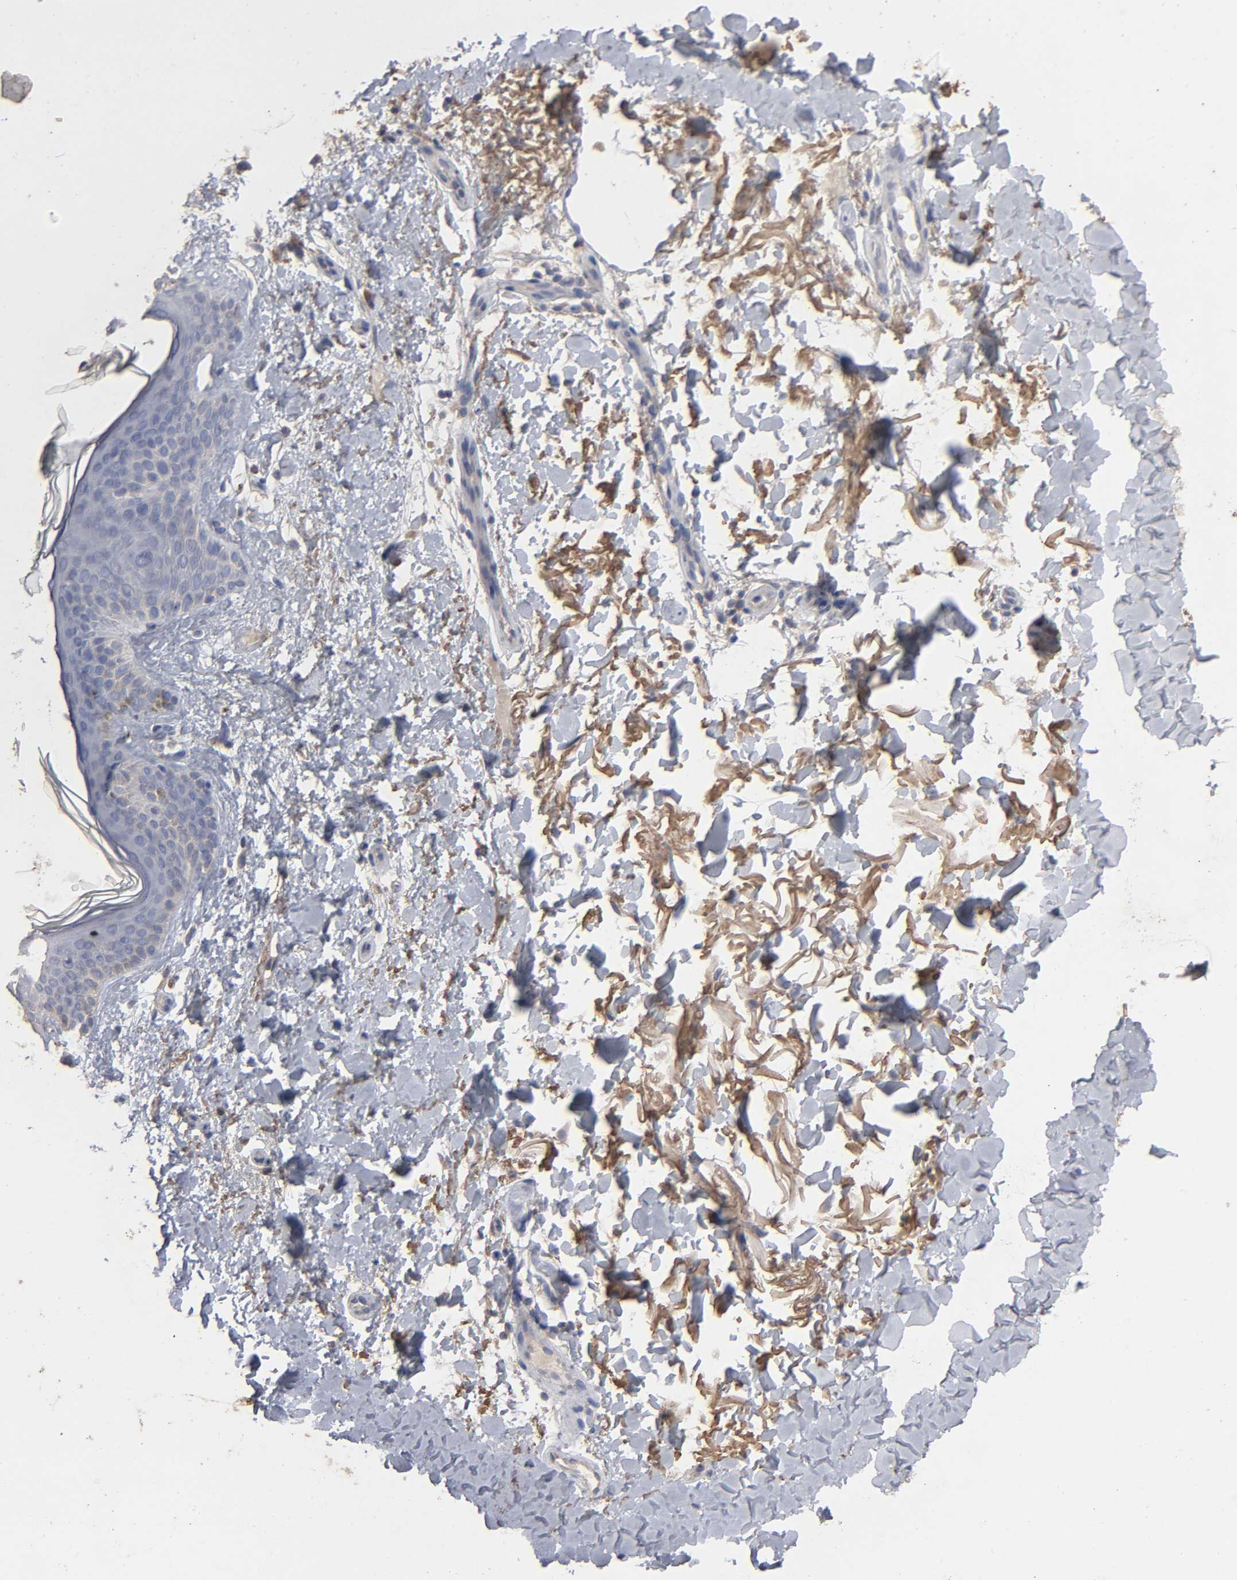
{"staining": {"intensity": "weak", "quantity": "<25%", "location": "cytoplasmic/membranous"}, "tissue": "skin cancer", "cell_type": "Tumor cells", "image_type": "cancer", "snomed": [{"axis": "morphology", "description": "Basal cell carcinoma"}, {"axis": "topography", "description": "Skin"}], "caption": "Basal cell carcinoma (skin) was stained to show a protein in brown. There is no significant expression in tumor cells. (DAB immunohistochemistry (IHC) visualized using brightfield microscopy, high magnification).", "gene": "EIF4G2", "patient": {"sex": "female", "age": 79}}